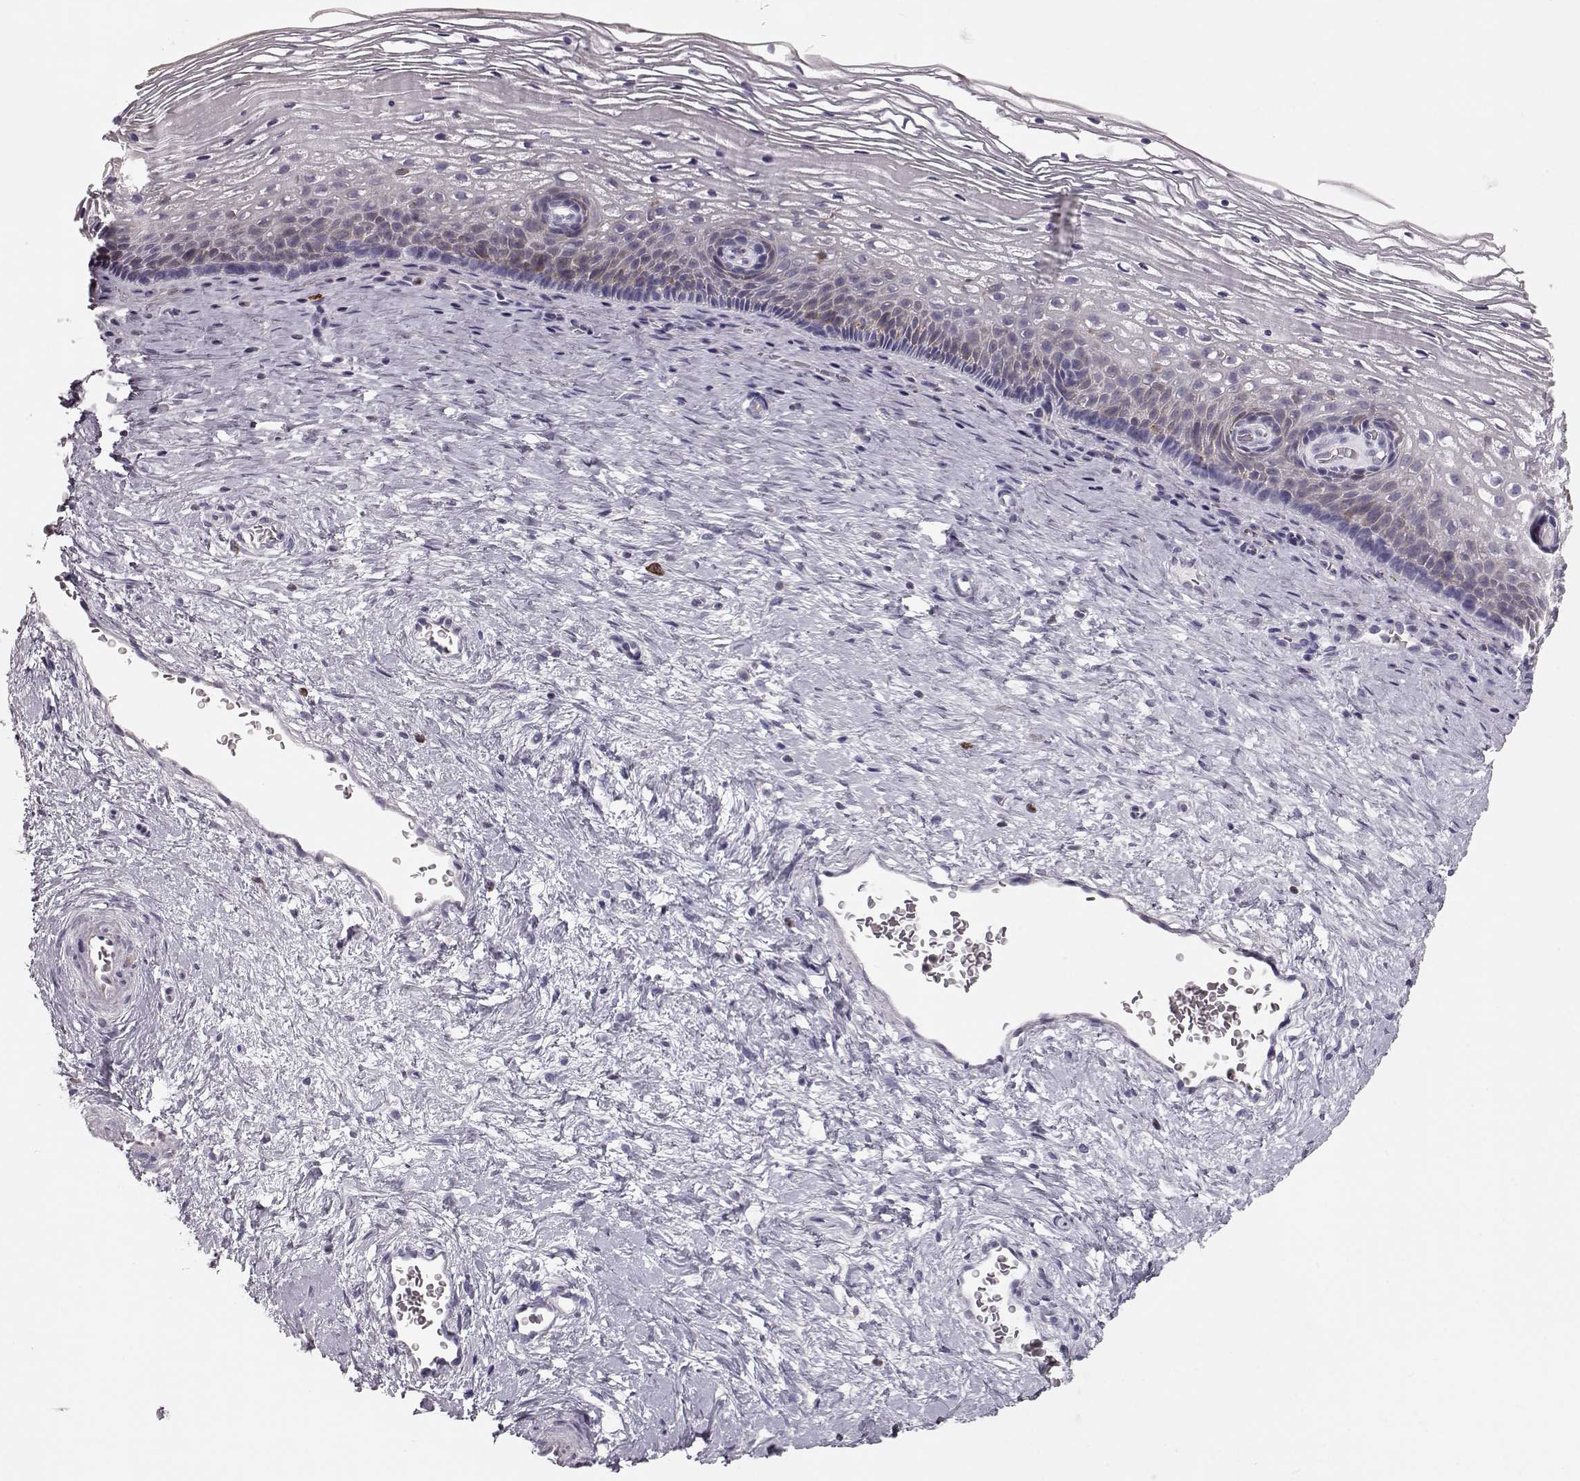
{"staining": {"intensity": "weak", "quantity": ">75%", "location": "cytoplasmic/membranous"}, "tissue": "cervix", "cell_type": "Glandular cells", "image_type": "normal", "snomed": [{"axis": "morphology", "description": "Normal tissue, NOS"}, {"axis": "topography", "description": "Cervix"}], "caption": "This image exhibits immunohistochemistry staining of benign human cervix, with low weak cytoplasmic/membranous expression in about >75% of glandular cells.", "gene": "ELOVL5", "patient": {"sex": "female", "age": 34}}